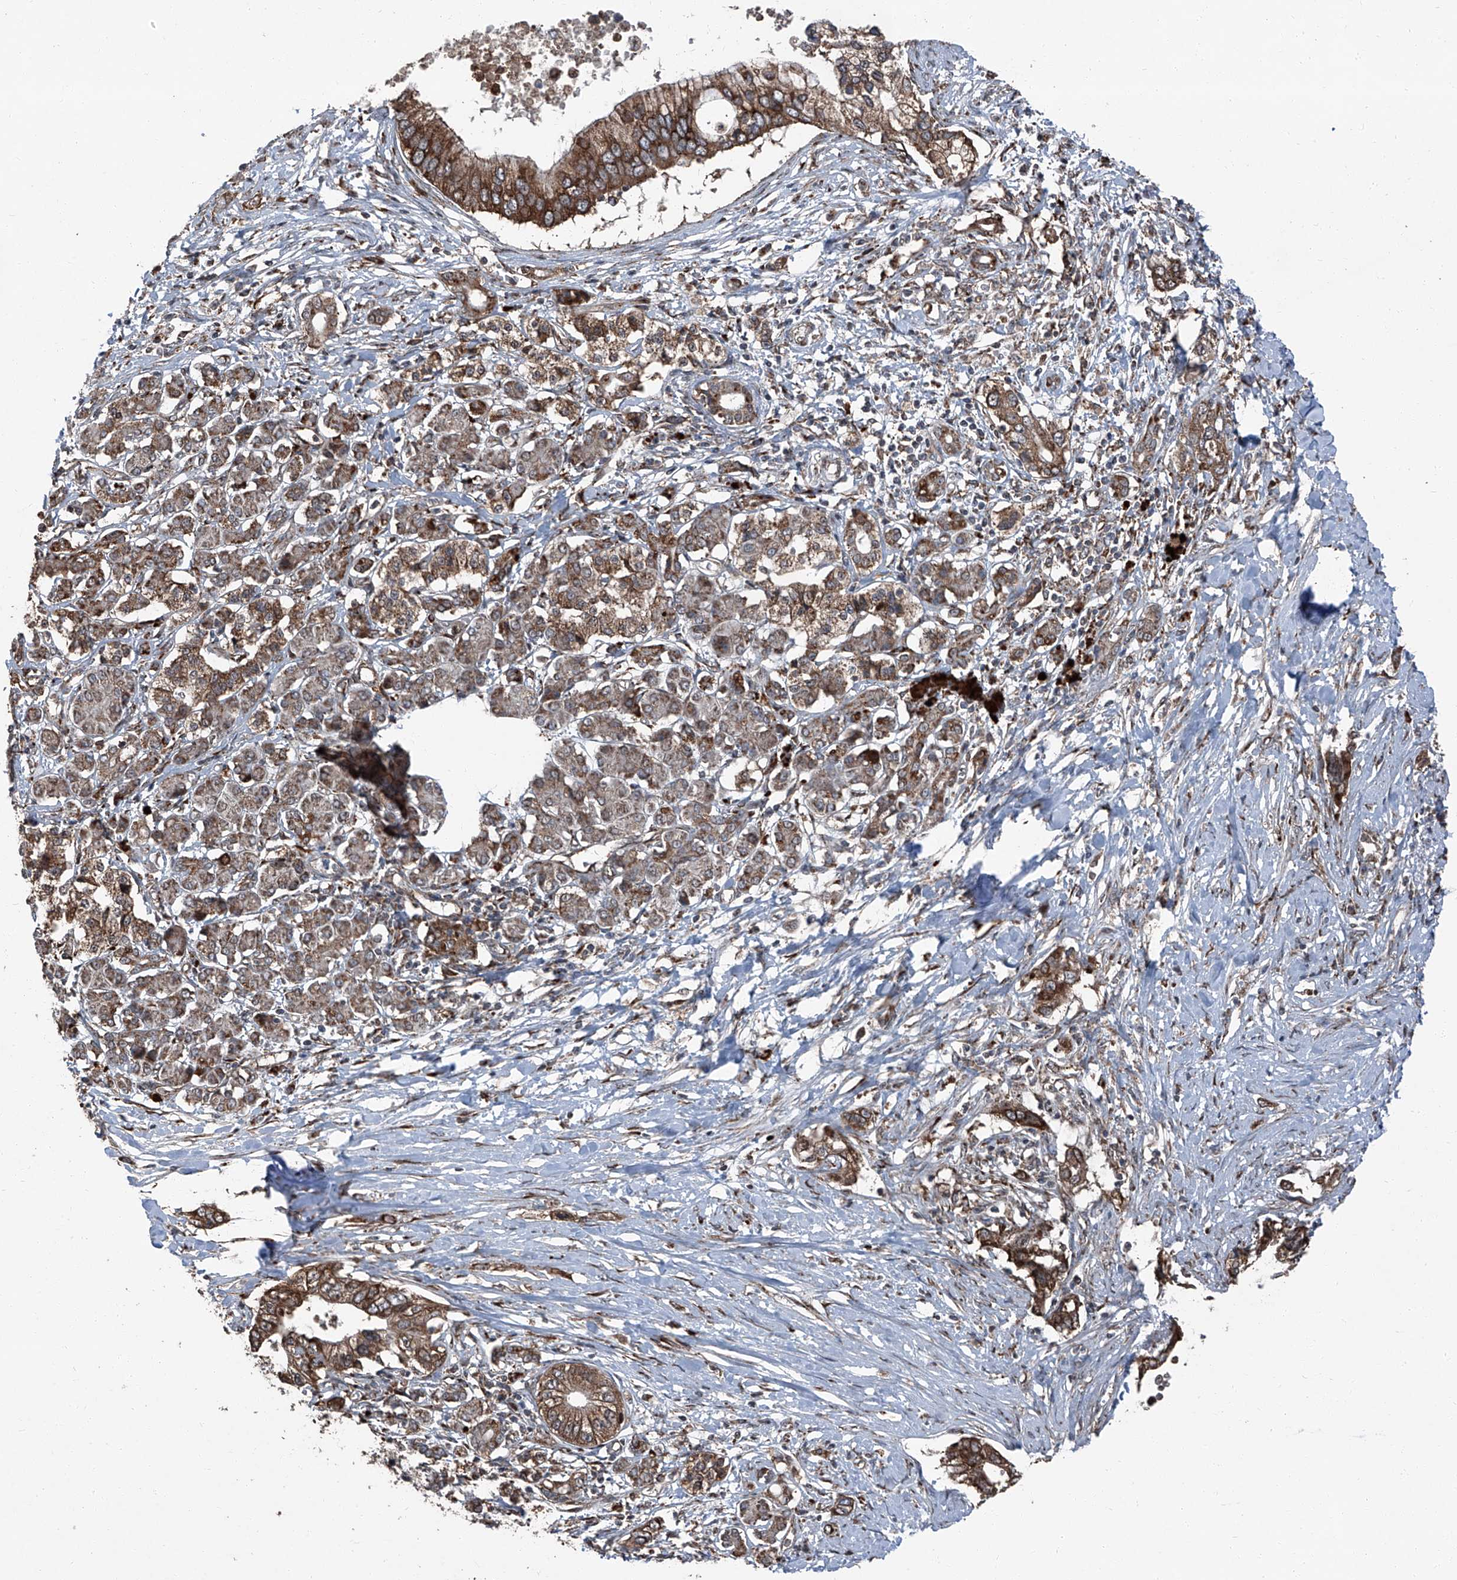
{"staining": {"intensity": "strong", "quantity": ">75%", "location": "cytoplasmic/membranous"}, "tissue": "pancreatic cancer", "cell_type": "Tumor cells", "image_type": "cancer", "snomed": [{"axis": "morphology", "description": "Normal tissue, NOS"}, {"axis": "morphology", "description": "Adenocarcinoma, NOS"}, {"axis": "topography", "description": "Pancreas"}, {"axis": "topography", "description": "Peripheral nerve tissue"}], "caption": "This is a photomicrograph of immunohistochemistry (IHC) staining of pancreatic cancer (adenocarcinoma), which shows strong positivity in the cytoplasmic/membranous of tumor cells.", "gene": "LIMK1", "patient": {"sex": "male", "age": 59}}